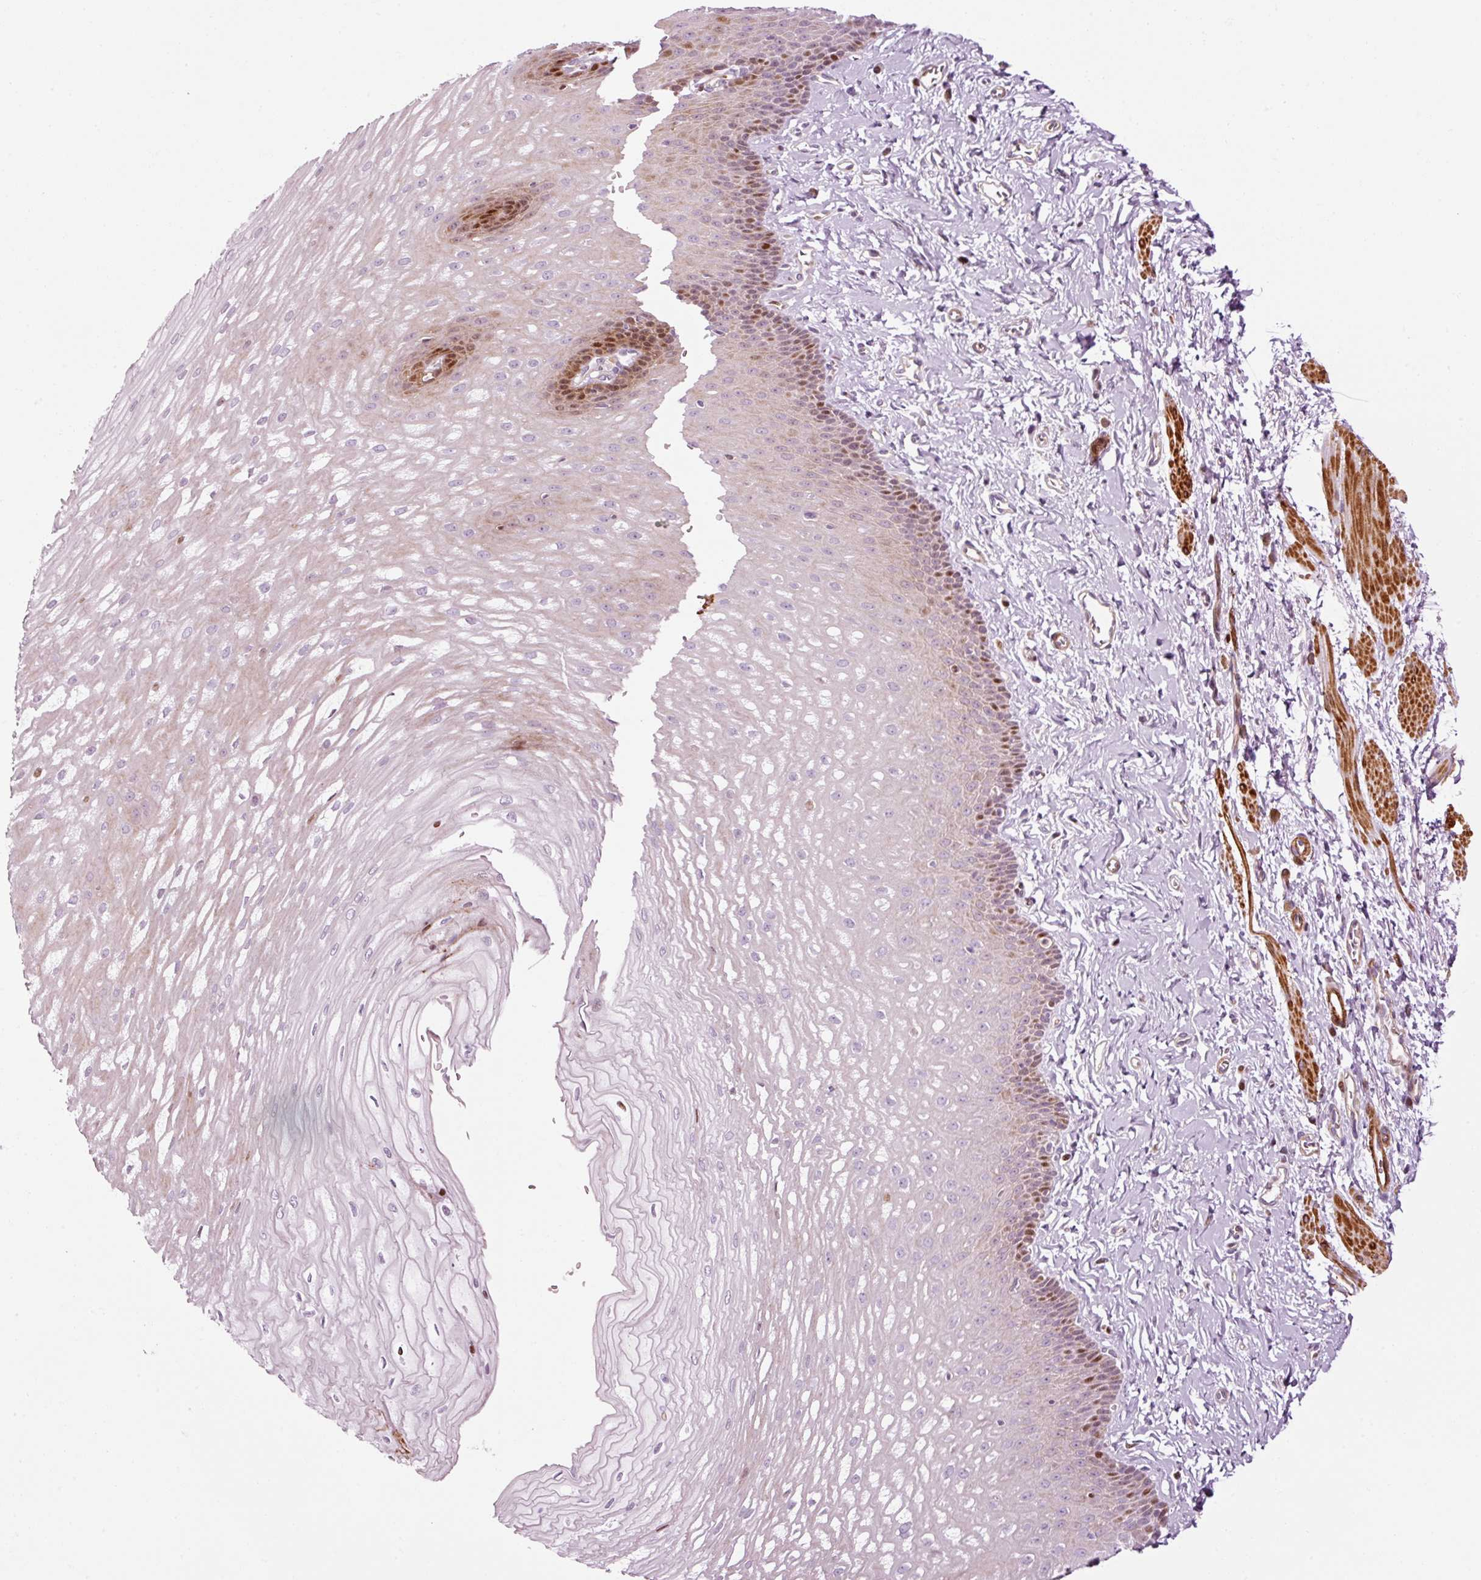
{"staining": {"intensity": "moderate", "quantity": "25%-75%", "location": "nuclear"}, "tissue": "esophagus", "cell_type": "Squamous epithelial cells", "image_type": "normal", "snomed": [{"axis": "morphology", "description": "Normal tissue, NOS"}, {"axis": "topography", "description": "Esophagus"}], "caption": "Squamous epithelial cells demonstrate medium levels of moderate nuclear staining in about 25%-75% of cells in unremarkable human esophagus. (brown staining indicates protein expression, while blue staining denotes nuclei).", "gene": "ANKRD20A1", "patient": {"sex": "male", "age": 70}}